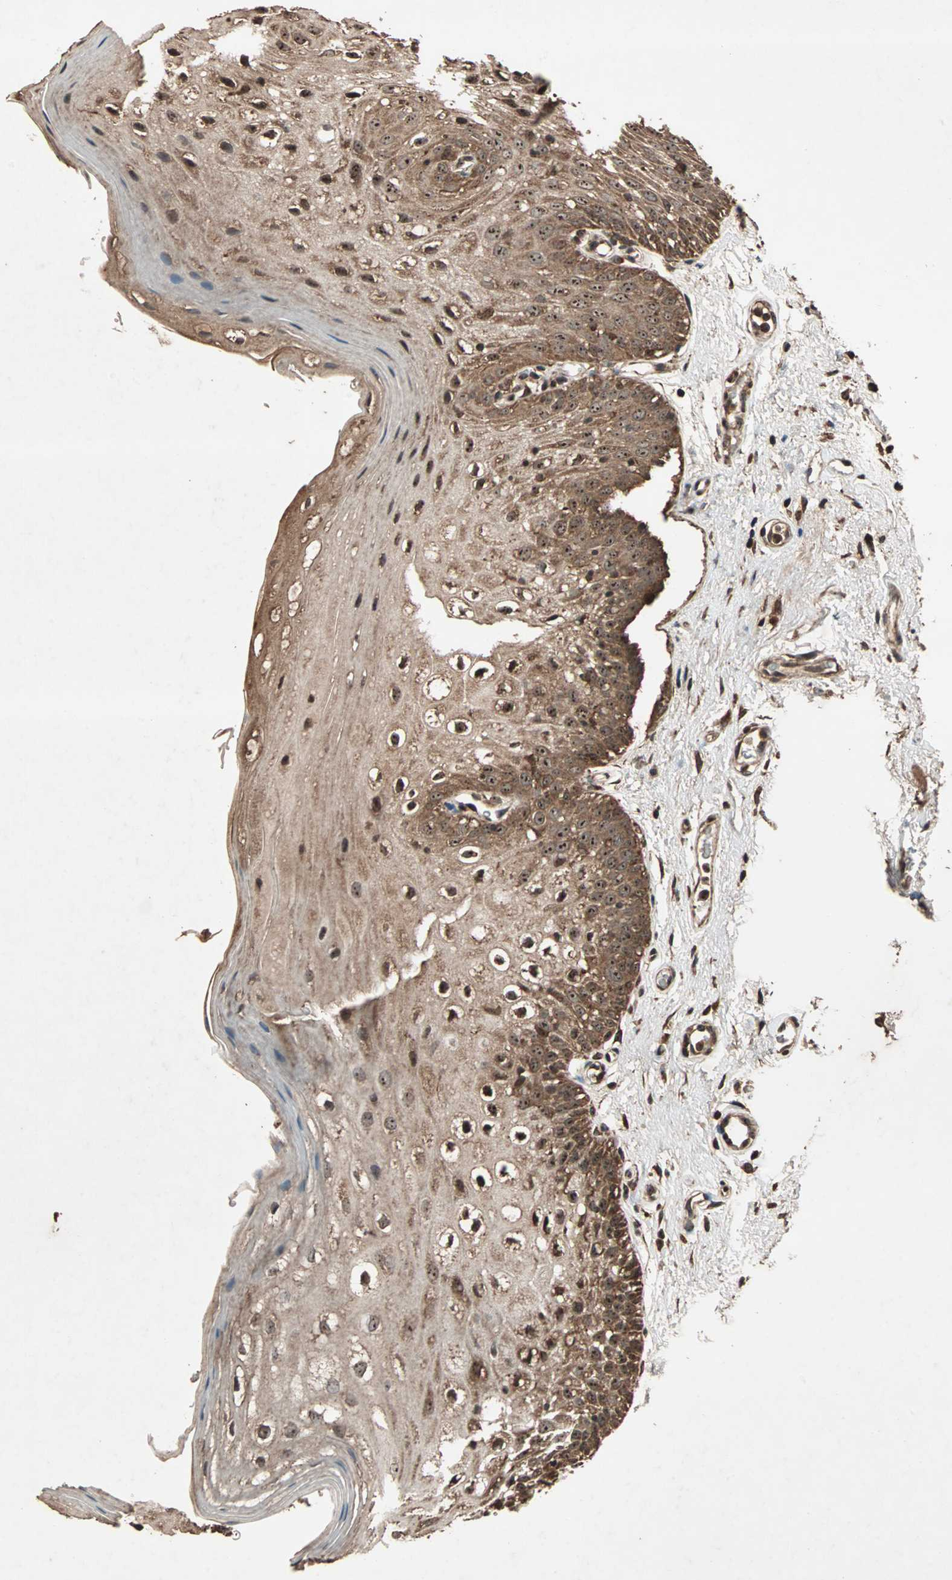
{"staining": {"intensity": "strong", "quantity": ">75%", "location": "cytoplasmic/membranous,nuclear"}, "tissue": "oral mucosa", "cell_type": "Squamous epithelial cells", "image_type": "normal", "snomed": [{"axis": "morphology", "description": "Normal tissue, NOS"}, {"axis": "morphology", "description": "Squamous cell carcinoma, NOS"}, {"axis": "topography", "description": "Skeletal muscle"}, {"axis": "topography", "description": "Oral tissue"}], "caption": "The photomicrograph shows immunohistochemical staining of unremarkable oral mucosa. There is strong cytoplasmic/membranous,nuclear staining is identified in approximately >75% of squamous epithelial cells.", "gene": "LAMTOR5", "patient": {"sex": "male", "age": 71}}